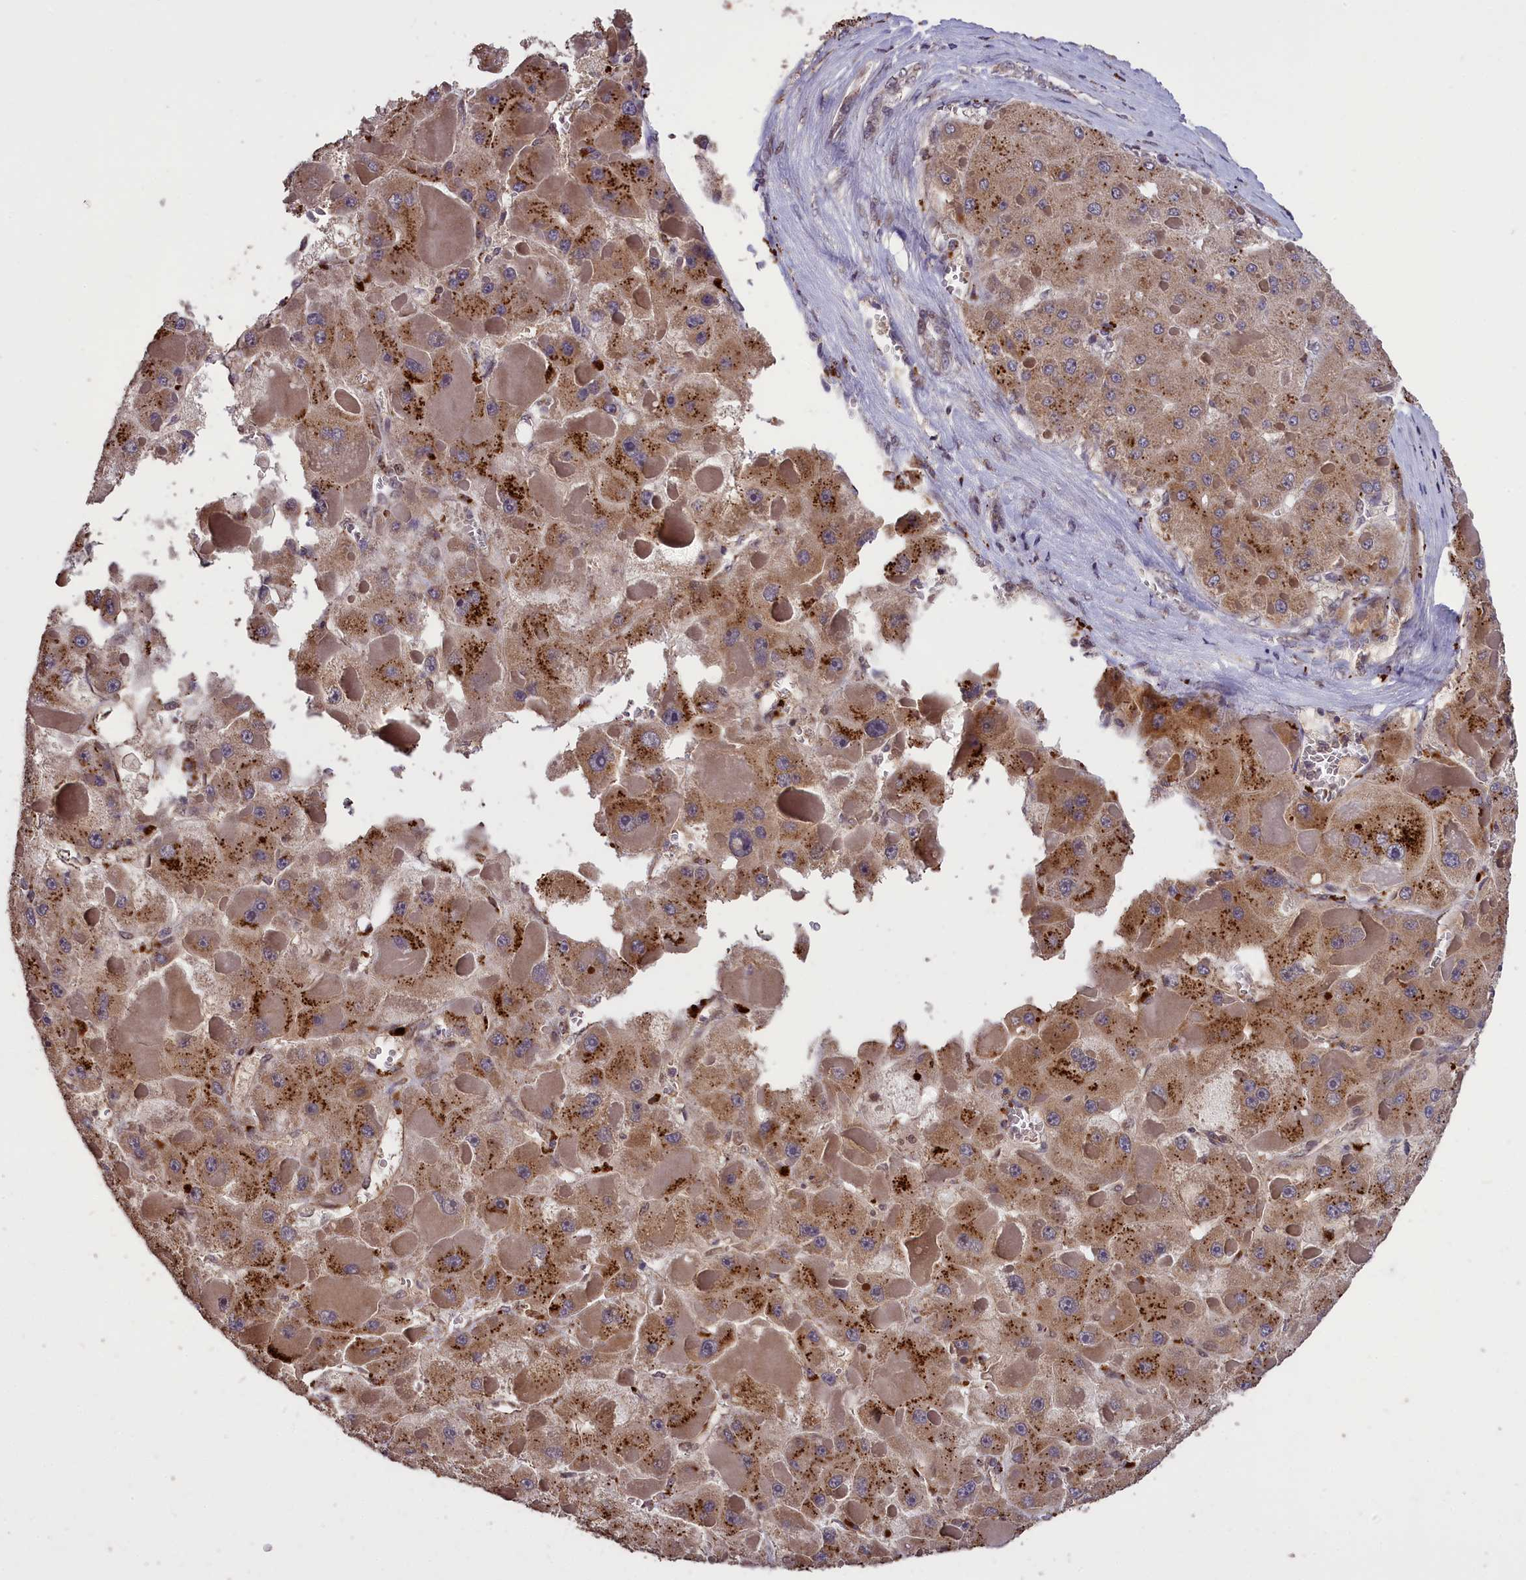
{"staining": {"intensity": "moderate", "quantity": ">75%", "location": "cytoplasmic/membranous"}, "tissue": "liver cancer", "cell_type": "Tumor cells", "image_type": "cancer", "snomed": [{"axis": "morphology", "description": "Carcinoma, Hepatocellular, NOS"}, {"axis": "topography", "description": "Liver"}], "caption": "Human liver hepatocellular carcinoma stained with a protein marker shows moderate staining in tumor cells.", "gene": "CLRN2", "patient": {"sex": "female", "age": 73}}